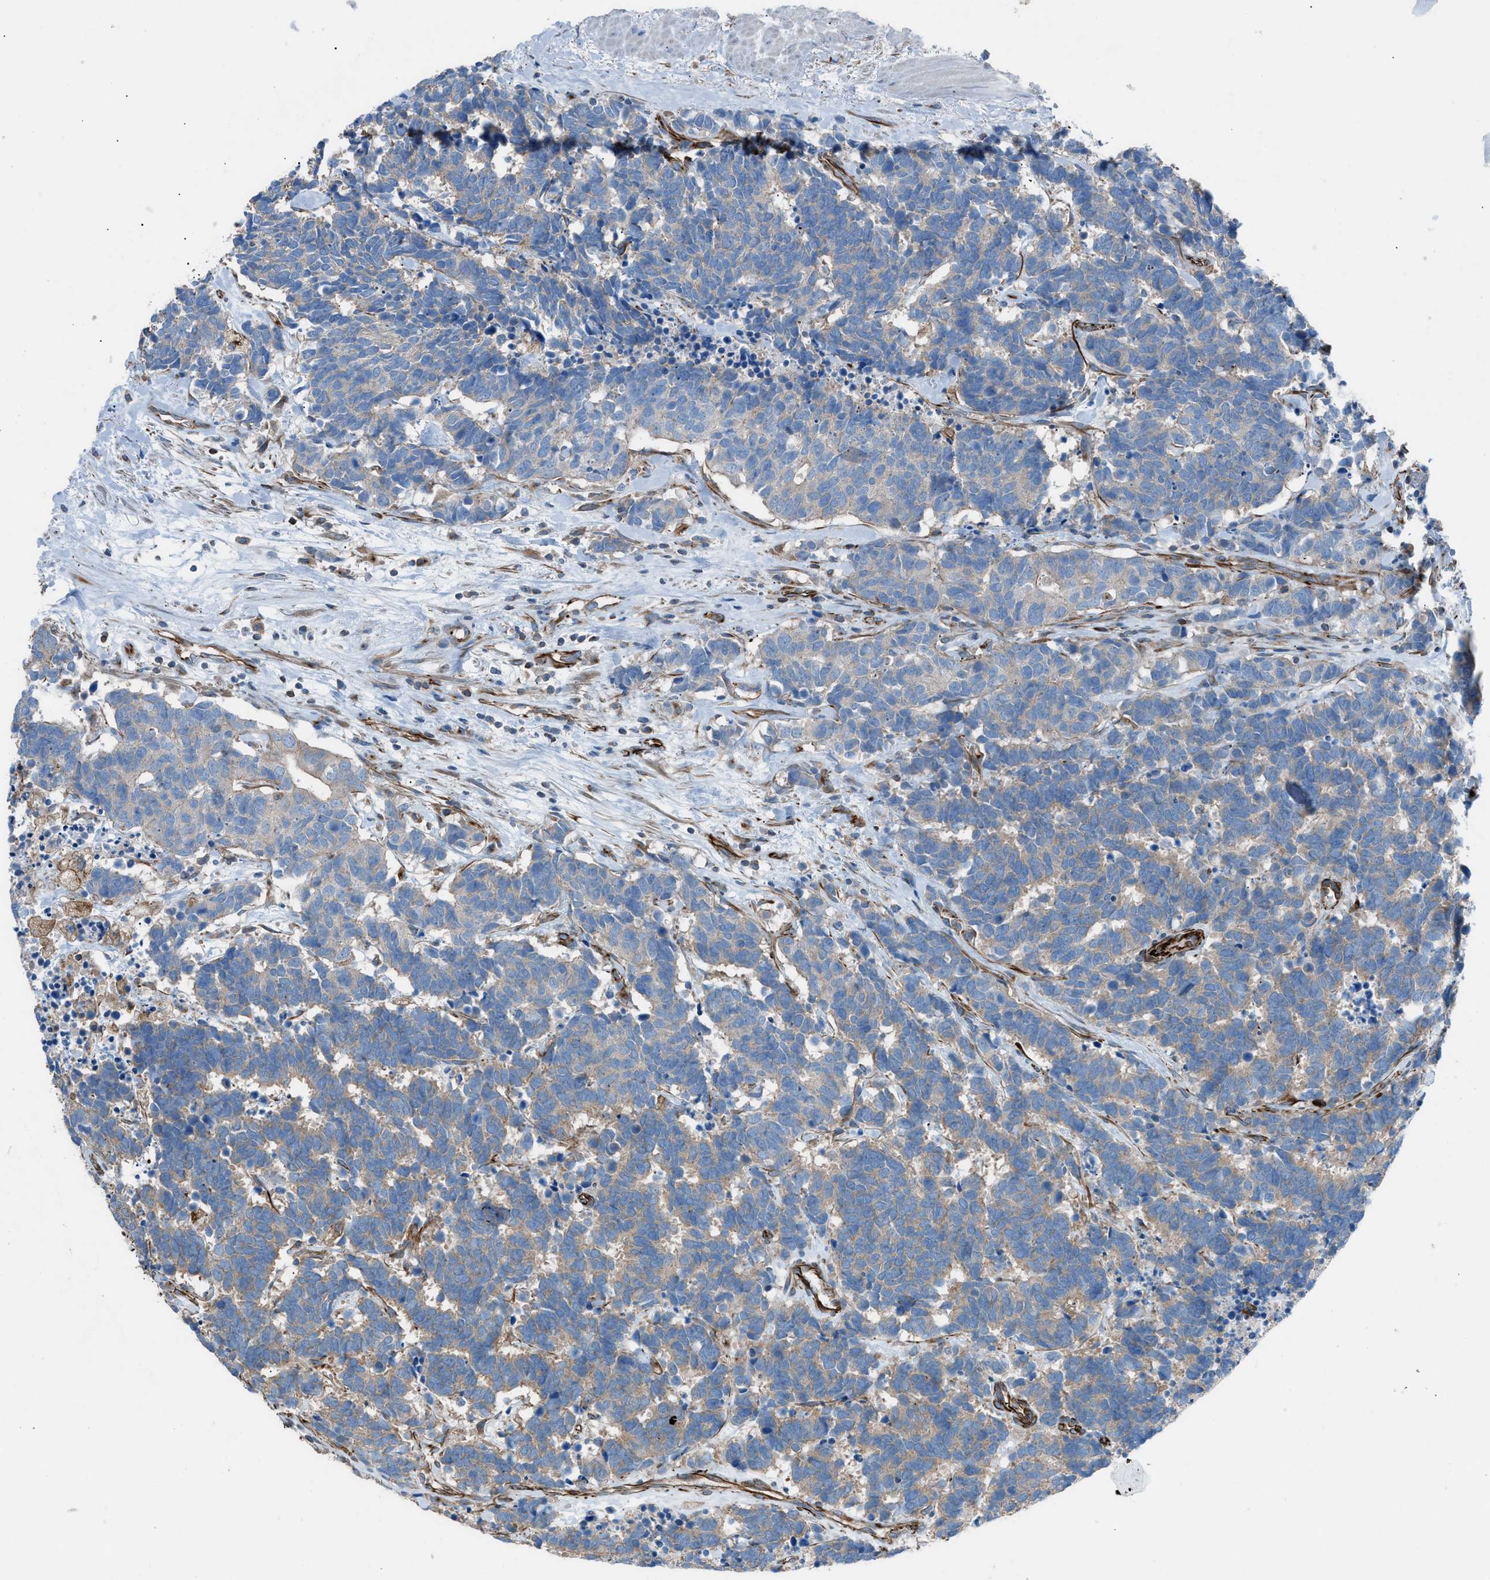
{"staining": {"intensity": "weak", "quantity": ">75%", "location": "cytoplasmic/membranous"}, "tissue": "carcinoid", "cell_type": "Tumor cells", "image_type": "cancer", "snomed": [{"axis": "morphology", "description": "Carcinoma, NOS"}, {"axis": "morphology", "description": "Carcinoid, malignant, NOS"}, {"axis": "topography", "description": "Urinary bladder"}], "caption": "Carcinoid stained with IHC exhibits weak cytoplasmic/membranous positivity in approximately >75% of tumor cells.", "gene": "CABP7", "patient": {"sex": "male", "age": 57}}